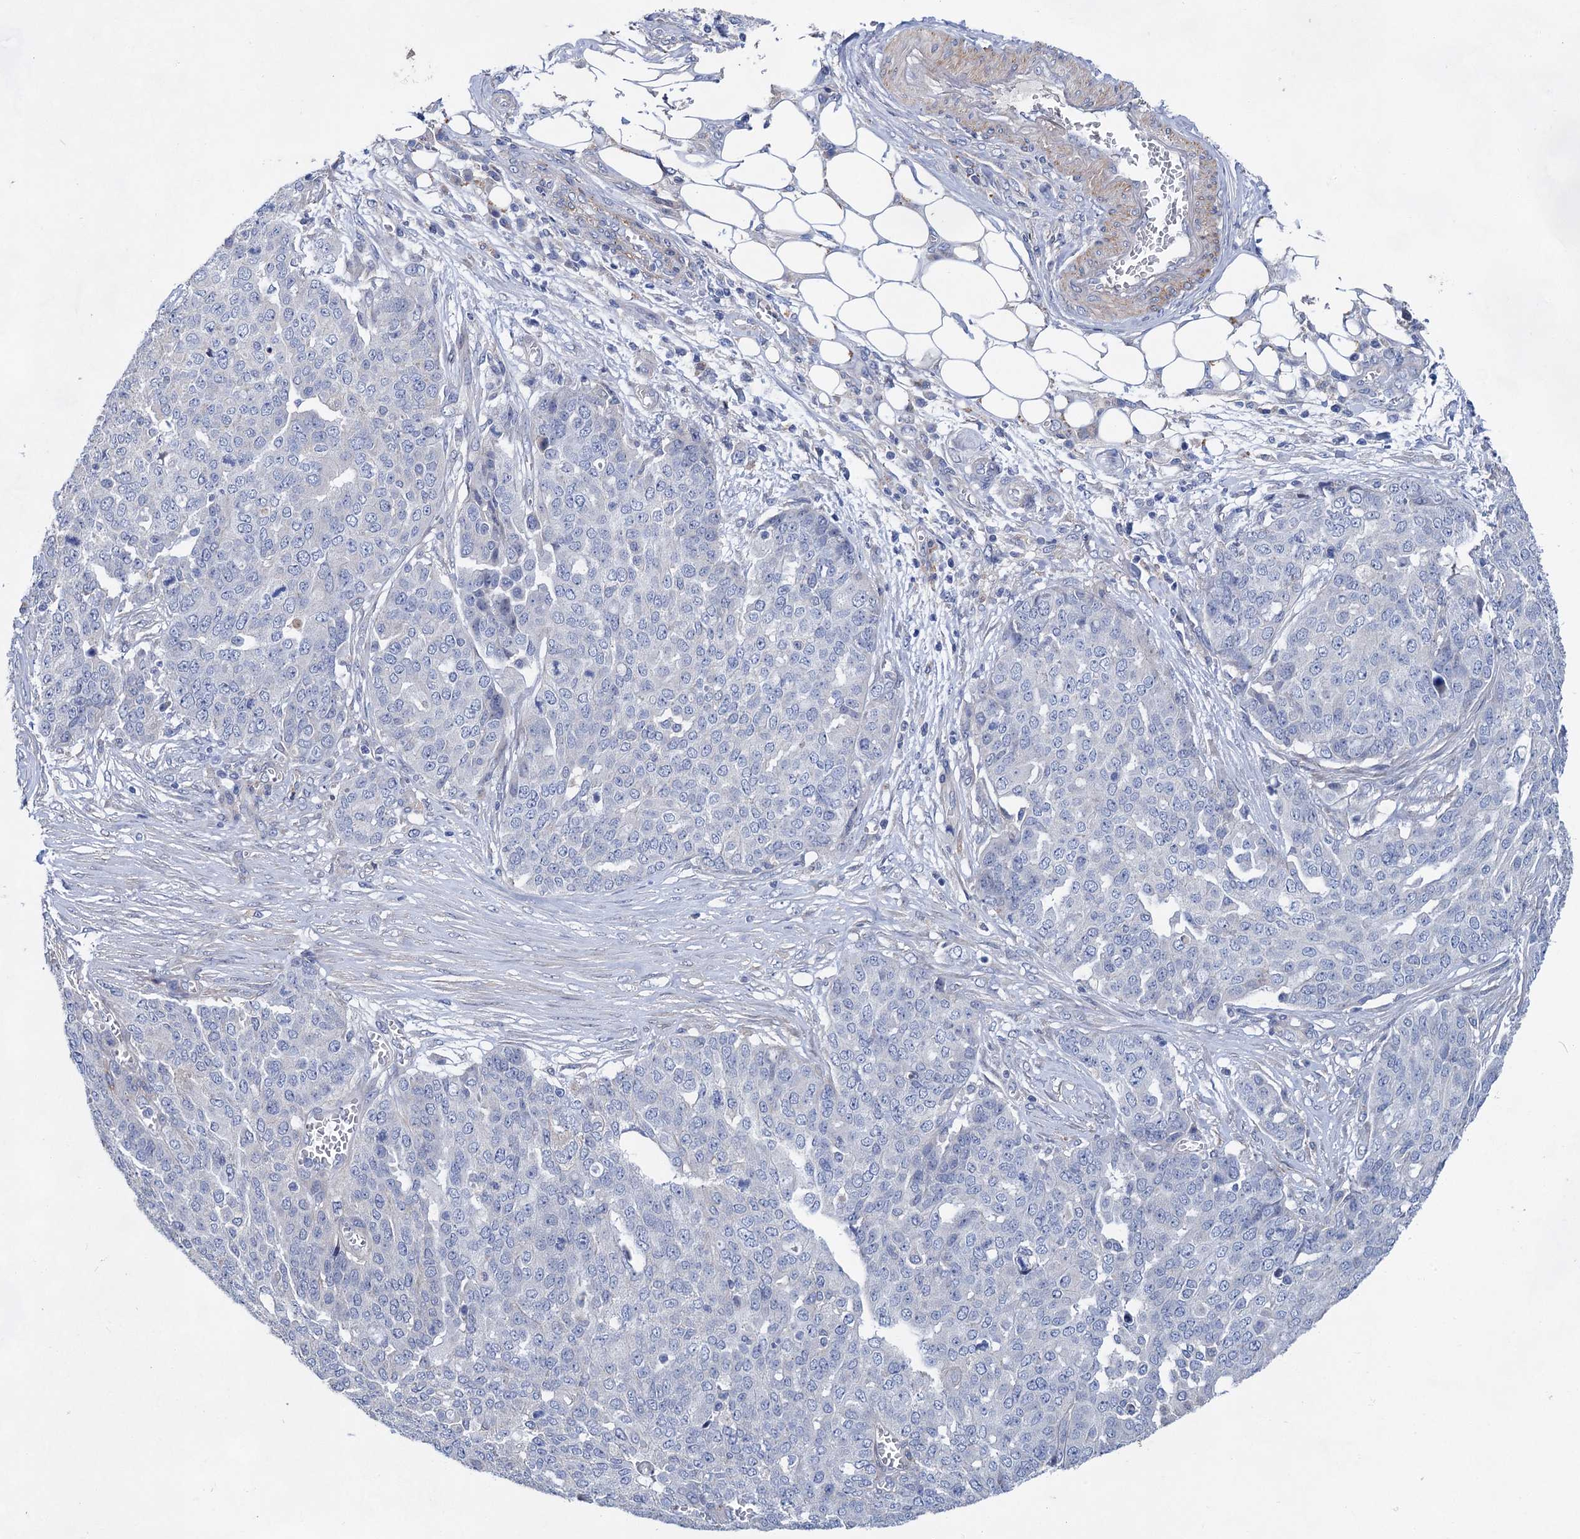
{"staining": {"intensity": "negative", "quantity": "none", "location": "none"}, "tissue": "ovarian cancer", "cell_type": "Tumor cells", "image_type": "cancer", "snomed": [{"axis": "morphology", "description": "Cystadenocarcinoma, serous, NOS"}, {"axis": "topography", "description": "Soft tissue"}, {"axis": "topography", "description": "Ovary"}], "caption": "DAB immunohistochemical staining of ovarian cancer (serous cystadenocarcinoma) exhibits no significant expression in tumor cells.", "gene": "GPR155", "patient": {"sex": "female", "age": 57}}